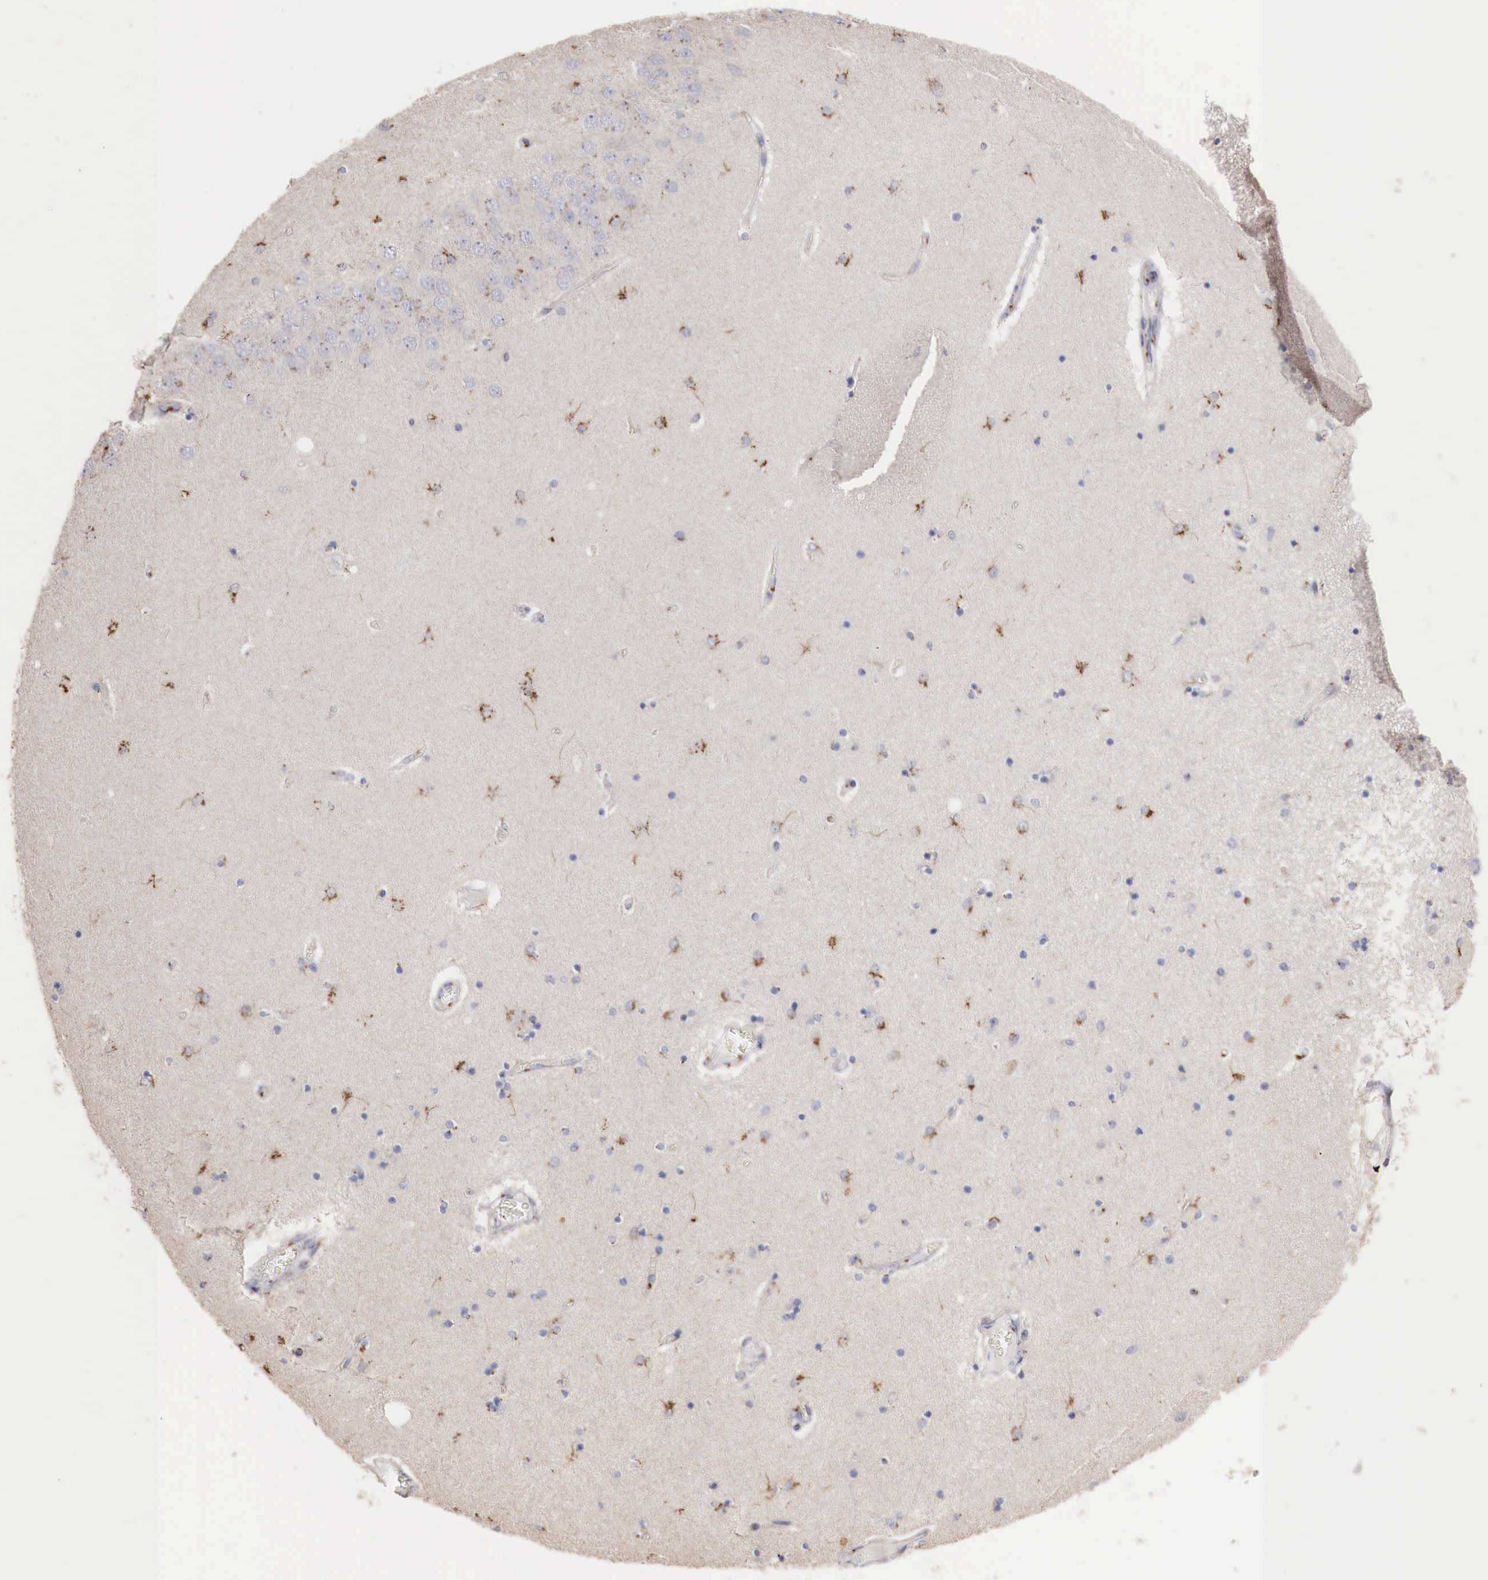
{"staining": {"intensity": "negative", "quantity": "none", "location": "none"}, "tissue": "hippocampus", "cell_type": "Glial cells", "image_type": "normal", "snomed": [{"axis": "morphology", "description": "Normal tissue, NOS"}, {"axis": "topography", "description": "Hippocampus"}], "caption": "This is an immunohistochemistry histopathology image of benign hippocampus. There is no positivity in glial cells.", "gene": "SYAP1", "patient": {"sex": "female", "age": 54}}